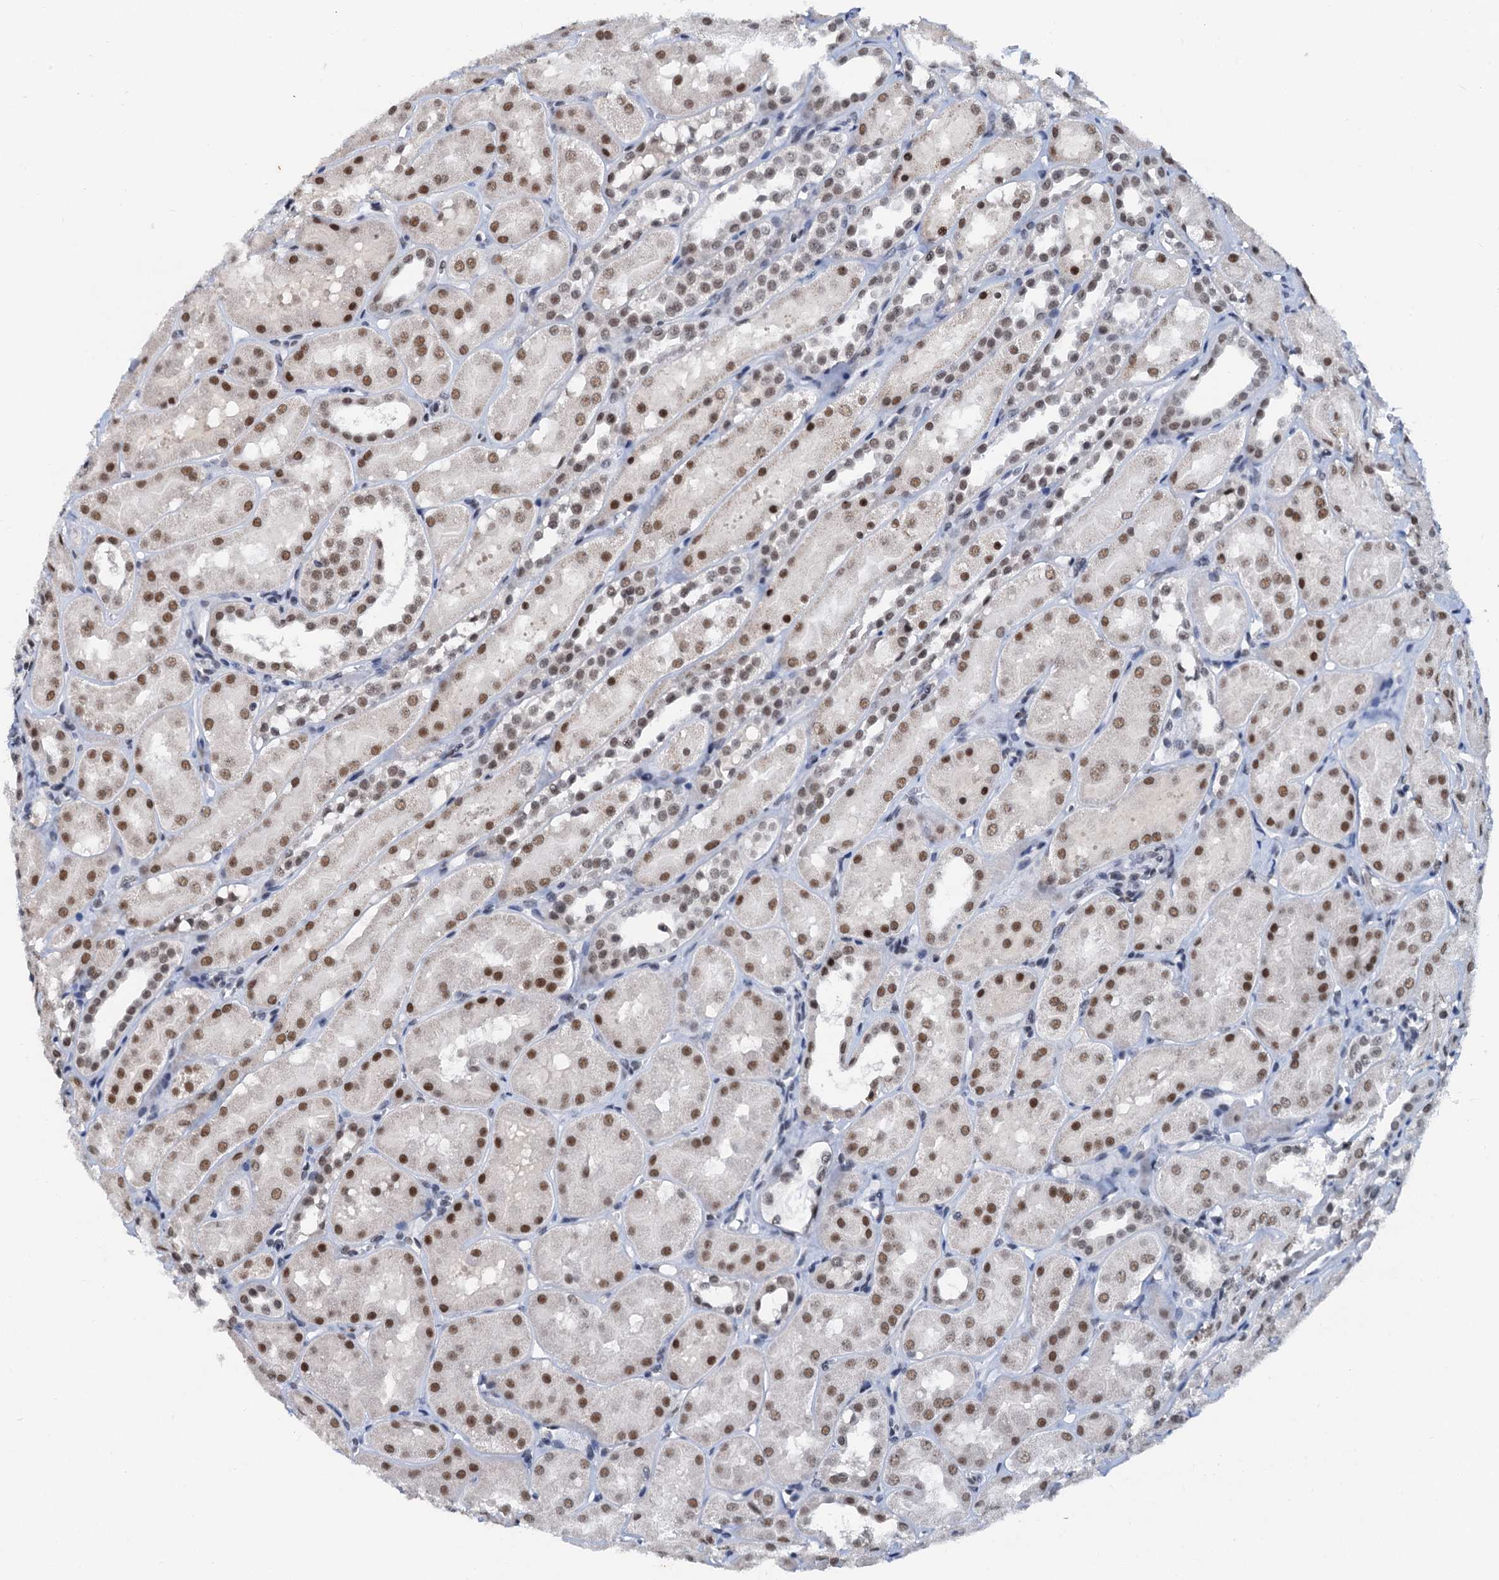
{"staining": {"intensity": "moderate", "quantity": "<25%", "location": "nuclear"}, "tissue": "kidney", "cell_type": "Cells in glomeruli", "image_type": "normal", "snomed": [{"axis": "morphology", "description": "Normal tissue, NOS"}, {"axis": "topography", "description": "Kidney"}, {"axis": "topography", "description": "Urinary bladder"}], "caption": "A micrograph of kidney stained for a protein demonstrates moderate nuclear brown staining in cells in glomeruli. (IHC, brightfield microscopy, high magnification).", "gene": "SNRPD1", "patient": {"sex": "male", "age": 16}}